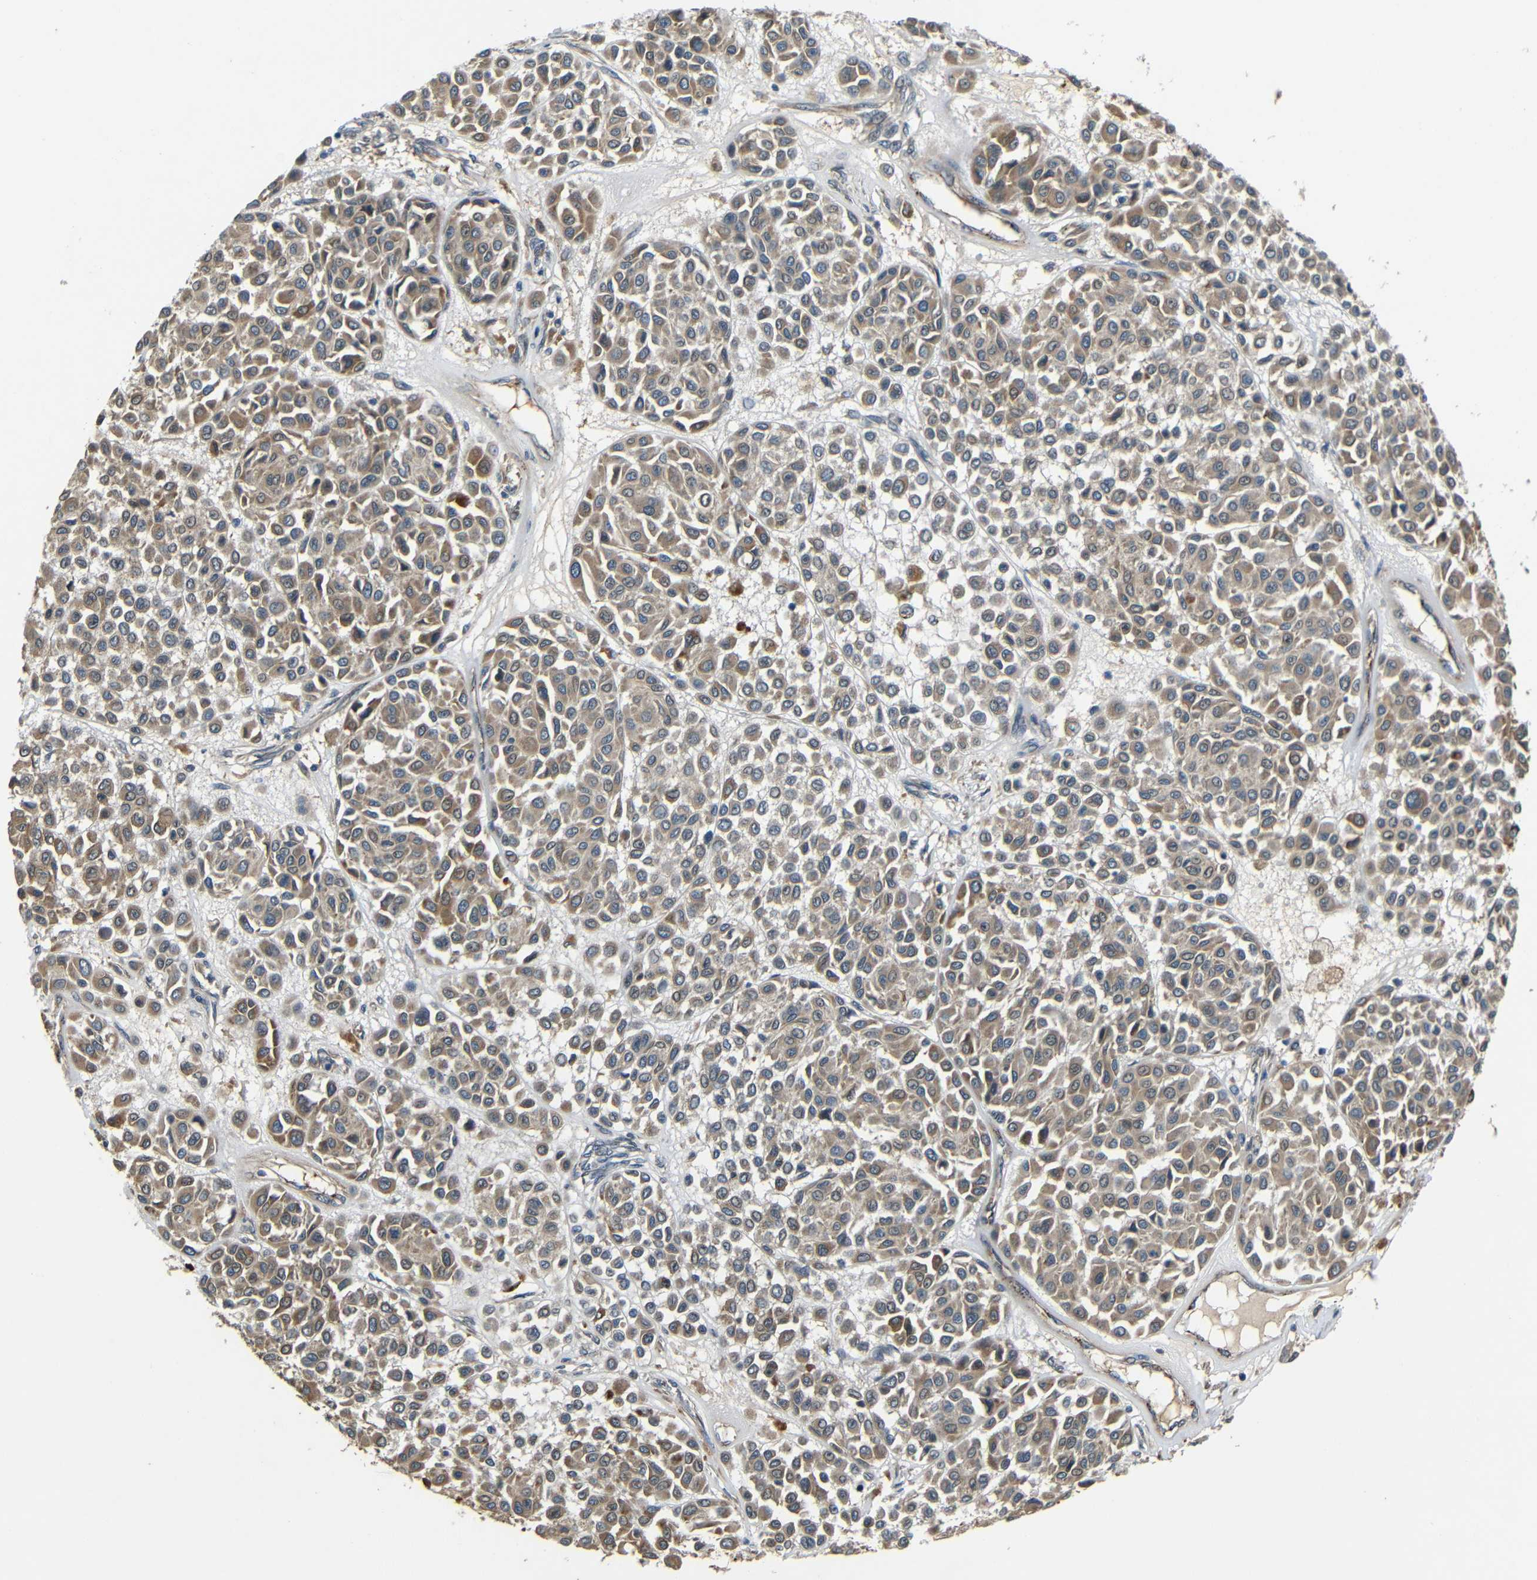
{"staining": {"intensity": "weak", "quantity": ">75%", "location": "cytoplasmic/membranous"}, "tissue": "melanoma", "cell_type": "Tumor cells", "image_type": "cancer", "snomed": [{"axis": "morphology", "description": "Malignant melanoma, Metastatic site"}, {"axis": "topography", "description": "Soft tissue"}], "caption": "Protein expression analysis of melanoma displays weak cytoplasmic/membranous staining in approximately >75% of tumor cells. The staining is performed using DAB brown chromogen to label protein expression. The nuclei are counter-stained blue using hematoxylin.", "gene": "ATP7A", "patient": {"sex": "male", "age": 41}}